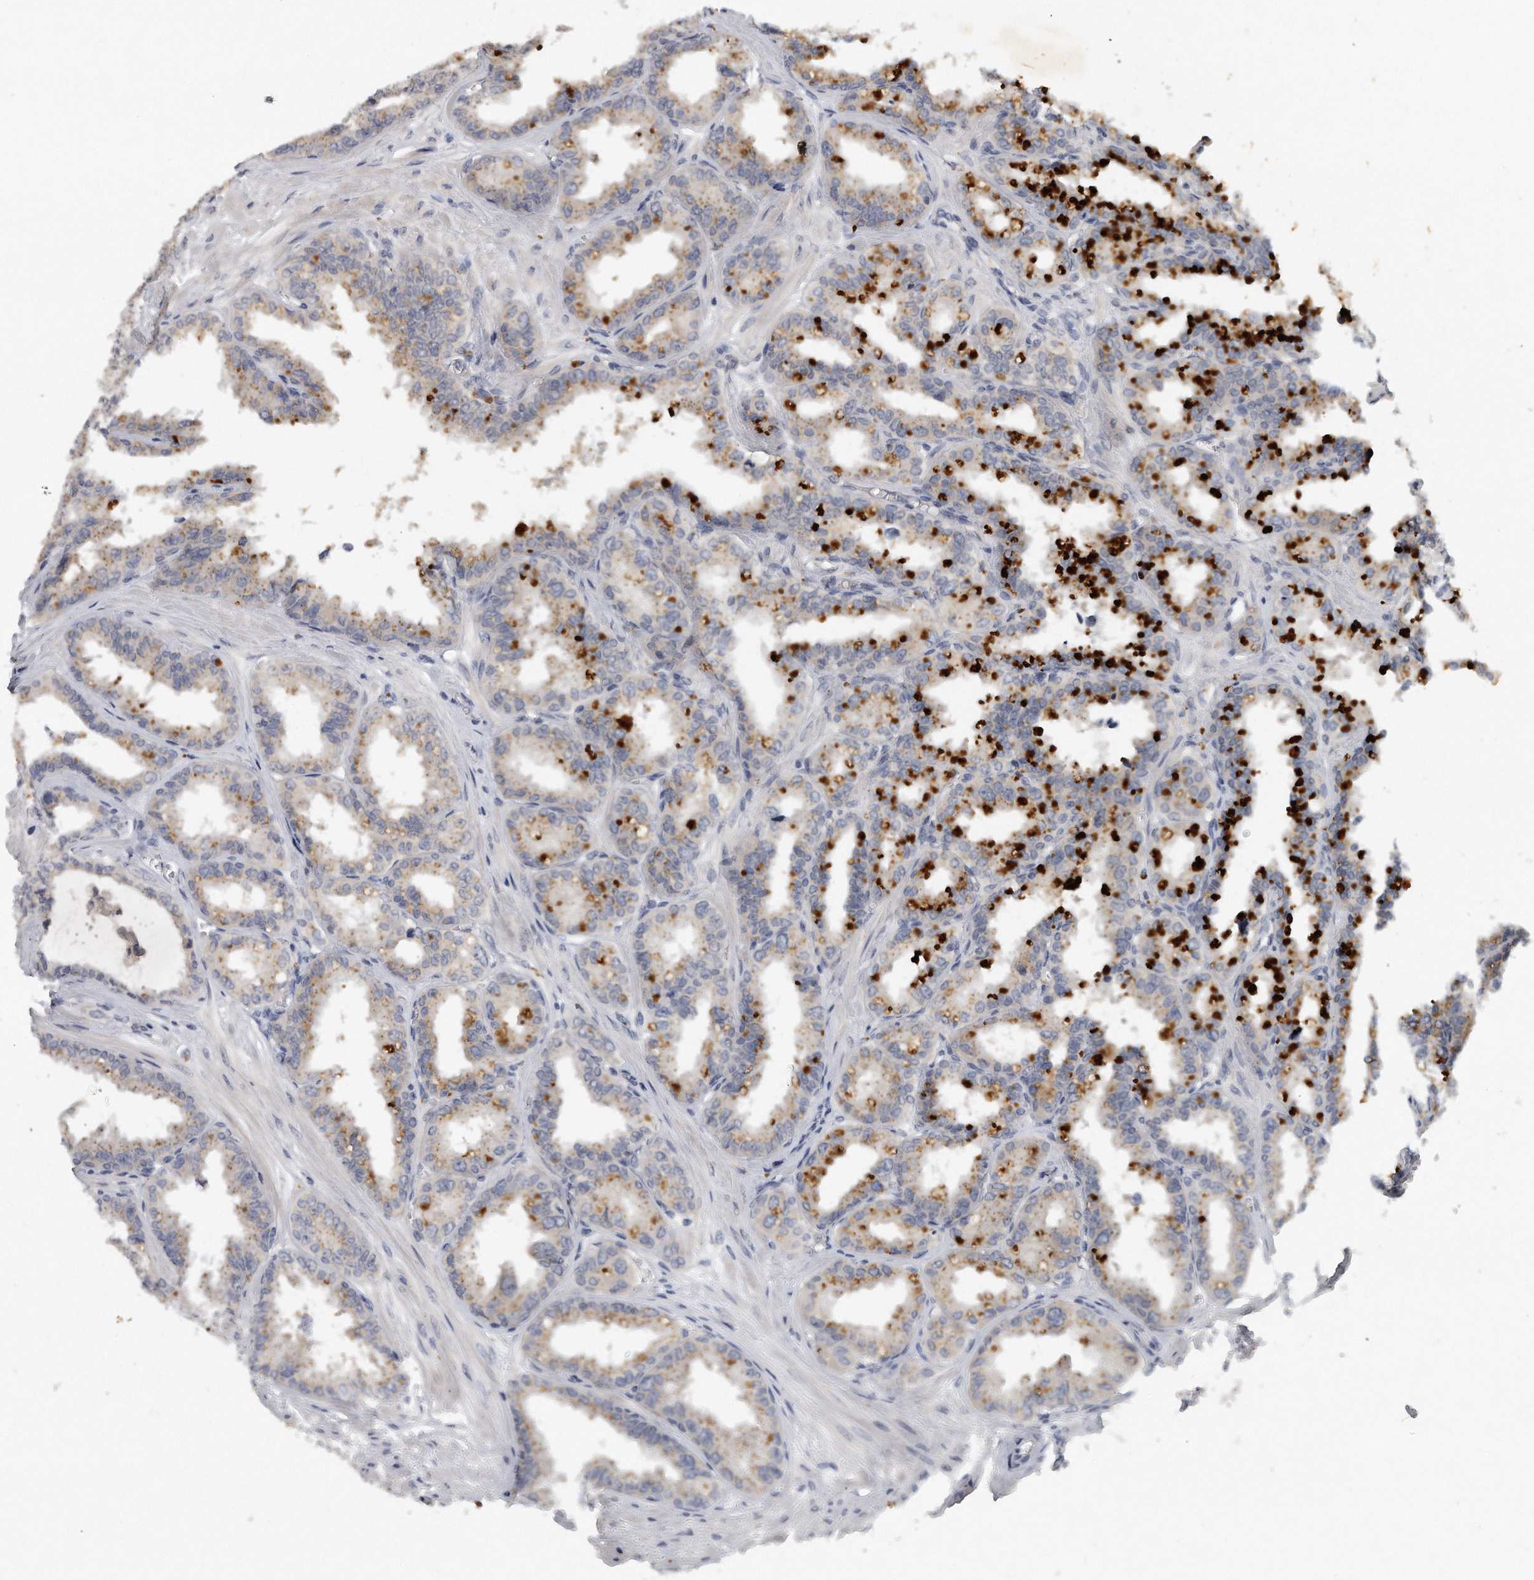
{"staining": {"intensity": "negative", "quantity": "none", "location": "none"}, "tissue": "seminal vesicle", "cell_type": "Glandular cells", "image_type": "normal", "snomed": [{"axis": "morphology", "description": "Normal tissue, NOS"}, {"axis": "topography", "description": "Prostate"}, {"axis": "topography", "description": "Seminal veicle"}], "caption": "Photomicrograph shows no protein expression in glandular cells of normal seminal vesicle. (Stains: DAB (3,3'-diaminobenzidine) IHC with hematoxylin counter stain, Microscopy: brightfield microscopy at high magnification).", "gene": "TRAPPC14", "patient": {"sex": "male", "age": 51}}